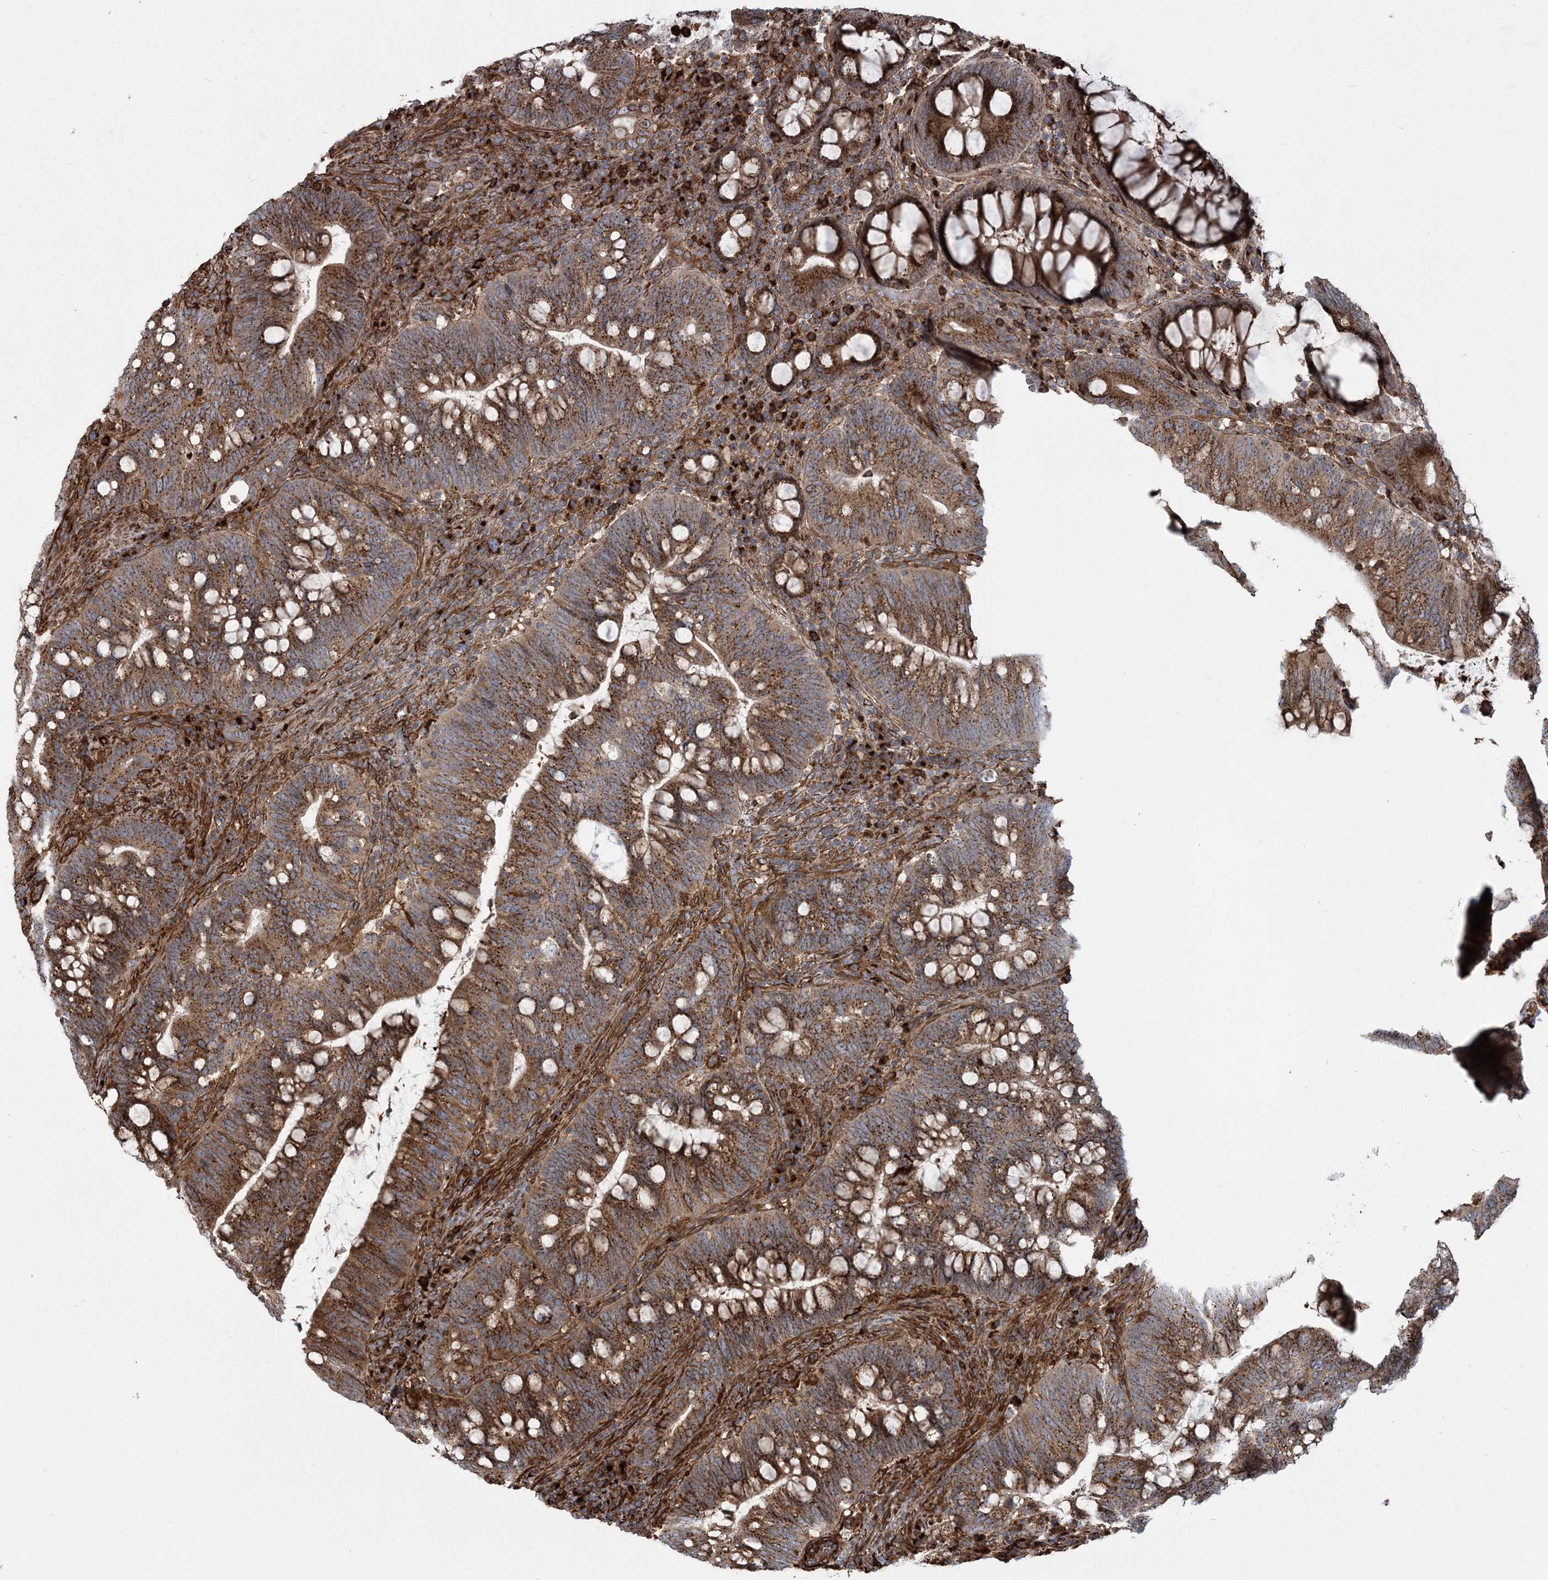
{"staining": {"intensity": "strong", "quantity": ">75%", "location": "cytoplasmic/membranous"}, "tissue": "colorectal cancer", "cell_type": "Tumor cells", "image_type": "cancer", "snomed": [{"axis": "morphology", "description": "Adenocarcinoma, NOS"}, {"axis": "topography", "description": "Colon"}], "caption": "The micrograph demonstrates staining of colorectal cancer (adenocarcinoma), revealing strong cytoplasmic/membranous protein expression (brown color) within tumor cells.", "gene": "TRAF3IP2", "patient": {"sex": "female", "age": 66}}